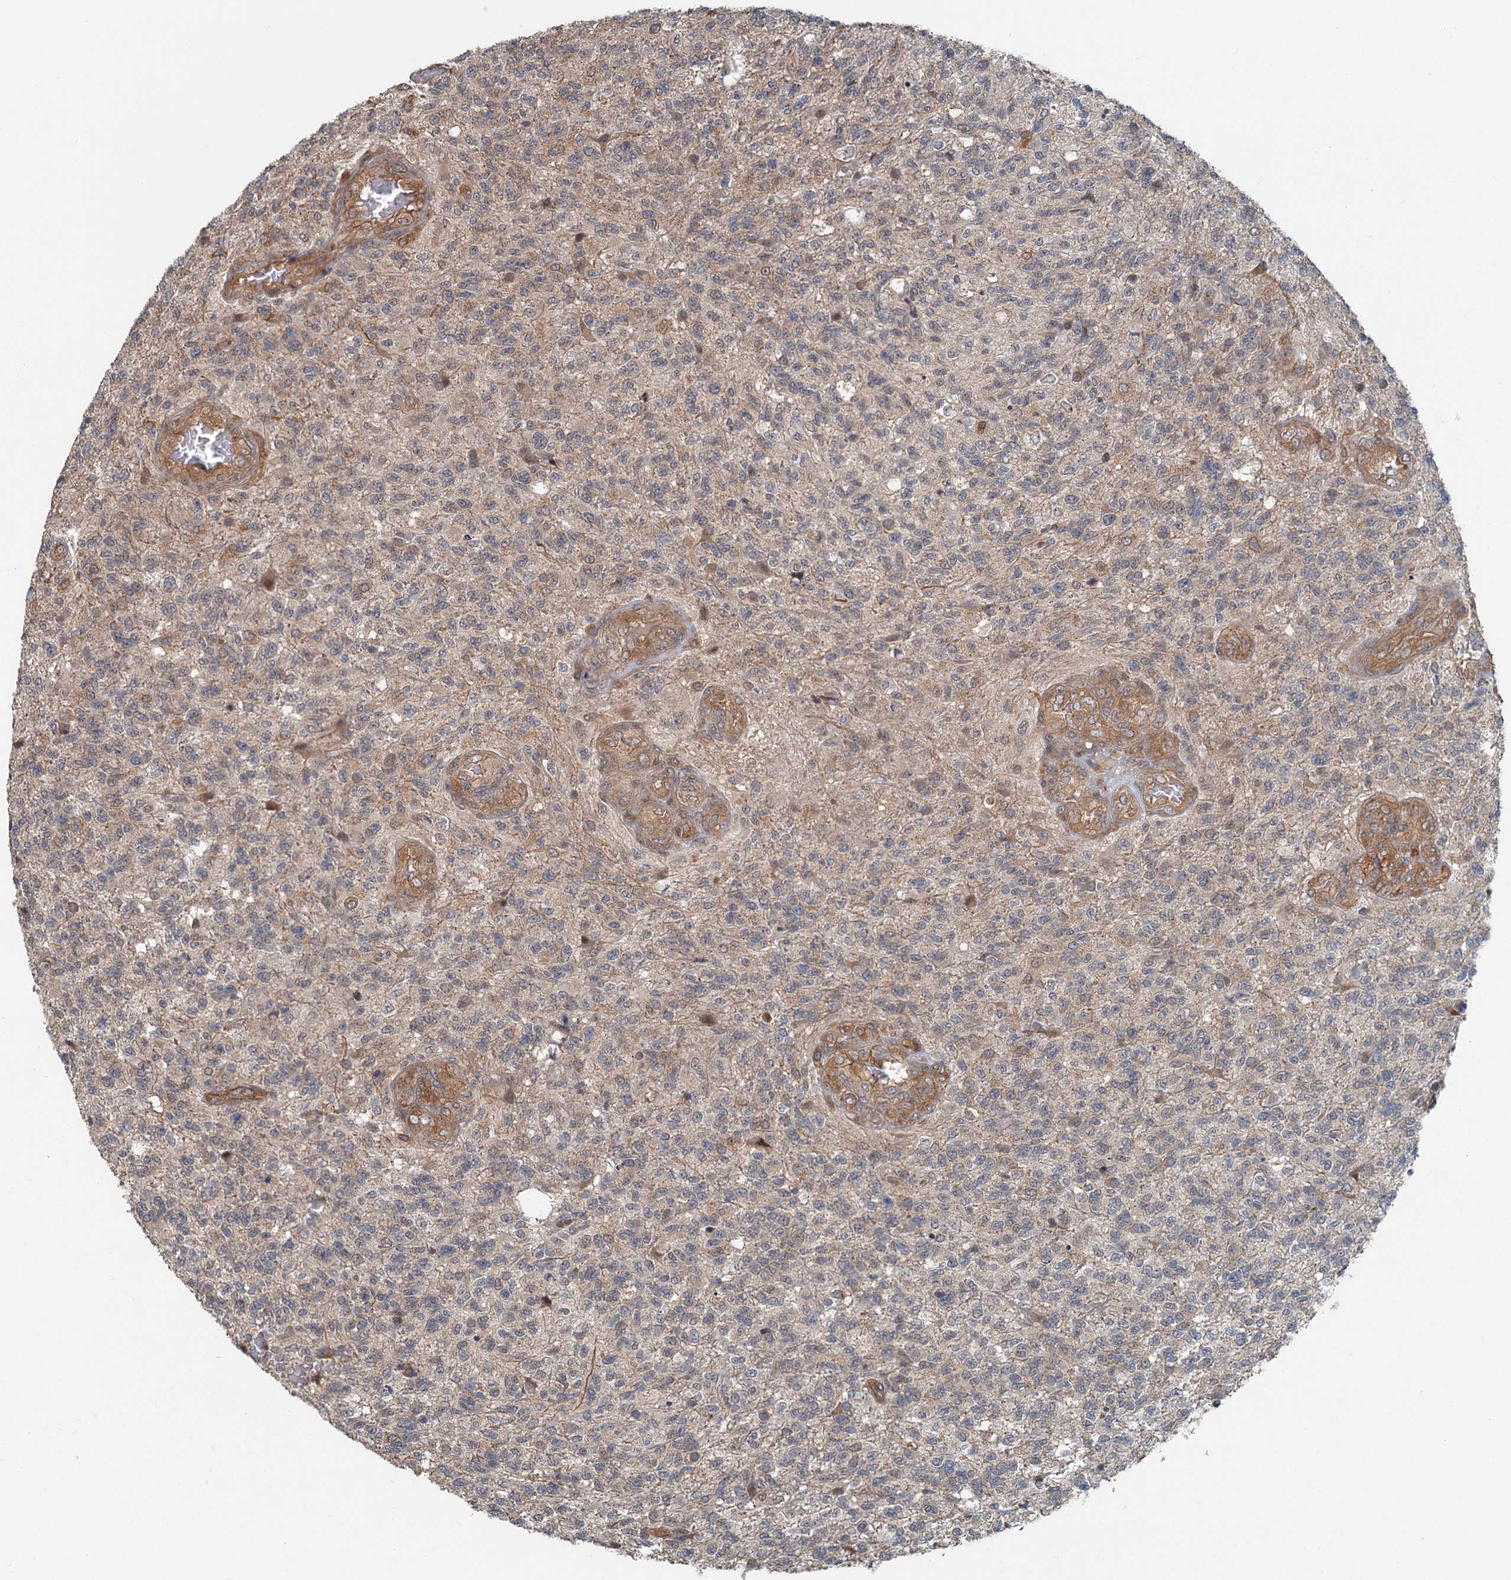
{"staining": {"intensity": "negative", "quantity": "none", "location": "none"}, "tissue": "glioma", "cell_type": "Tumor cells", "image_type": "cancer", "snomed": [{"axis": "morphology", "description": "Glioma, malignant, High grade"}, {"axis": "topography", "description": "Brain"}], "caption": "Glioma was stained to show a protein in brown. There is no significant positivity in tumor cells.", "gene": "ZNF527", "patient": {"sex": "male", "age": 56}}